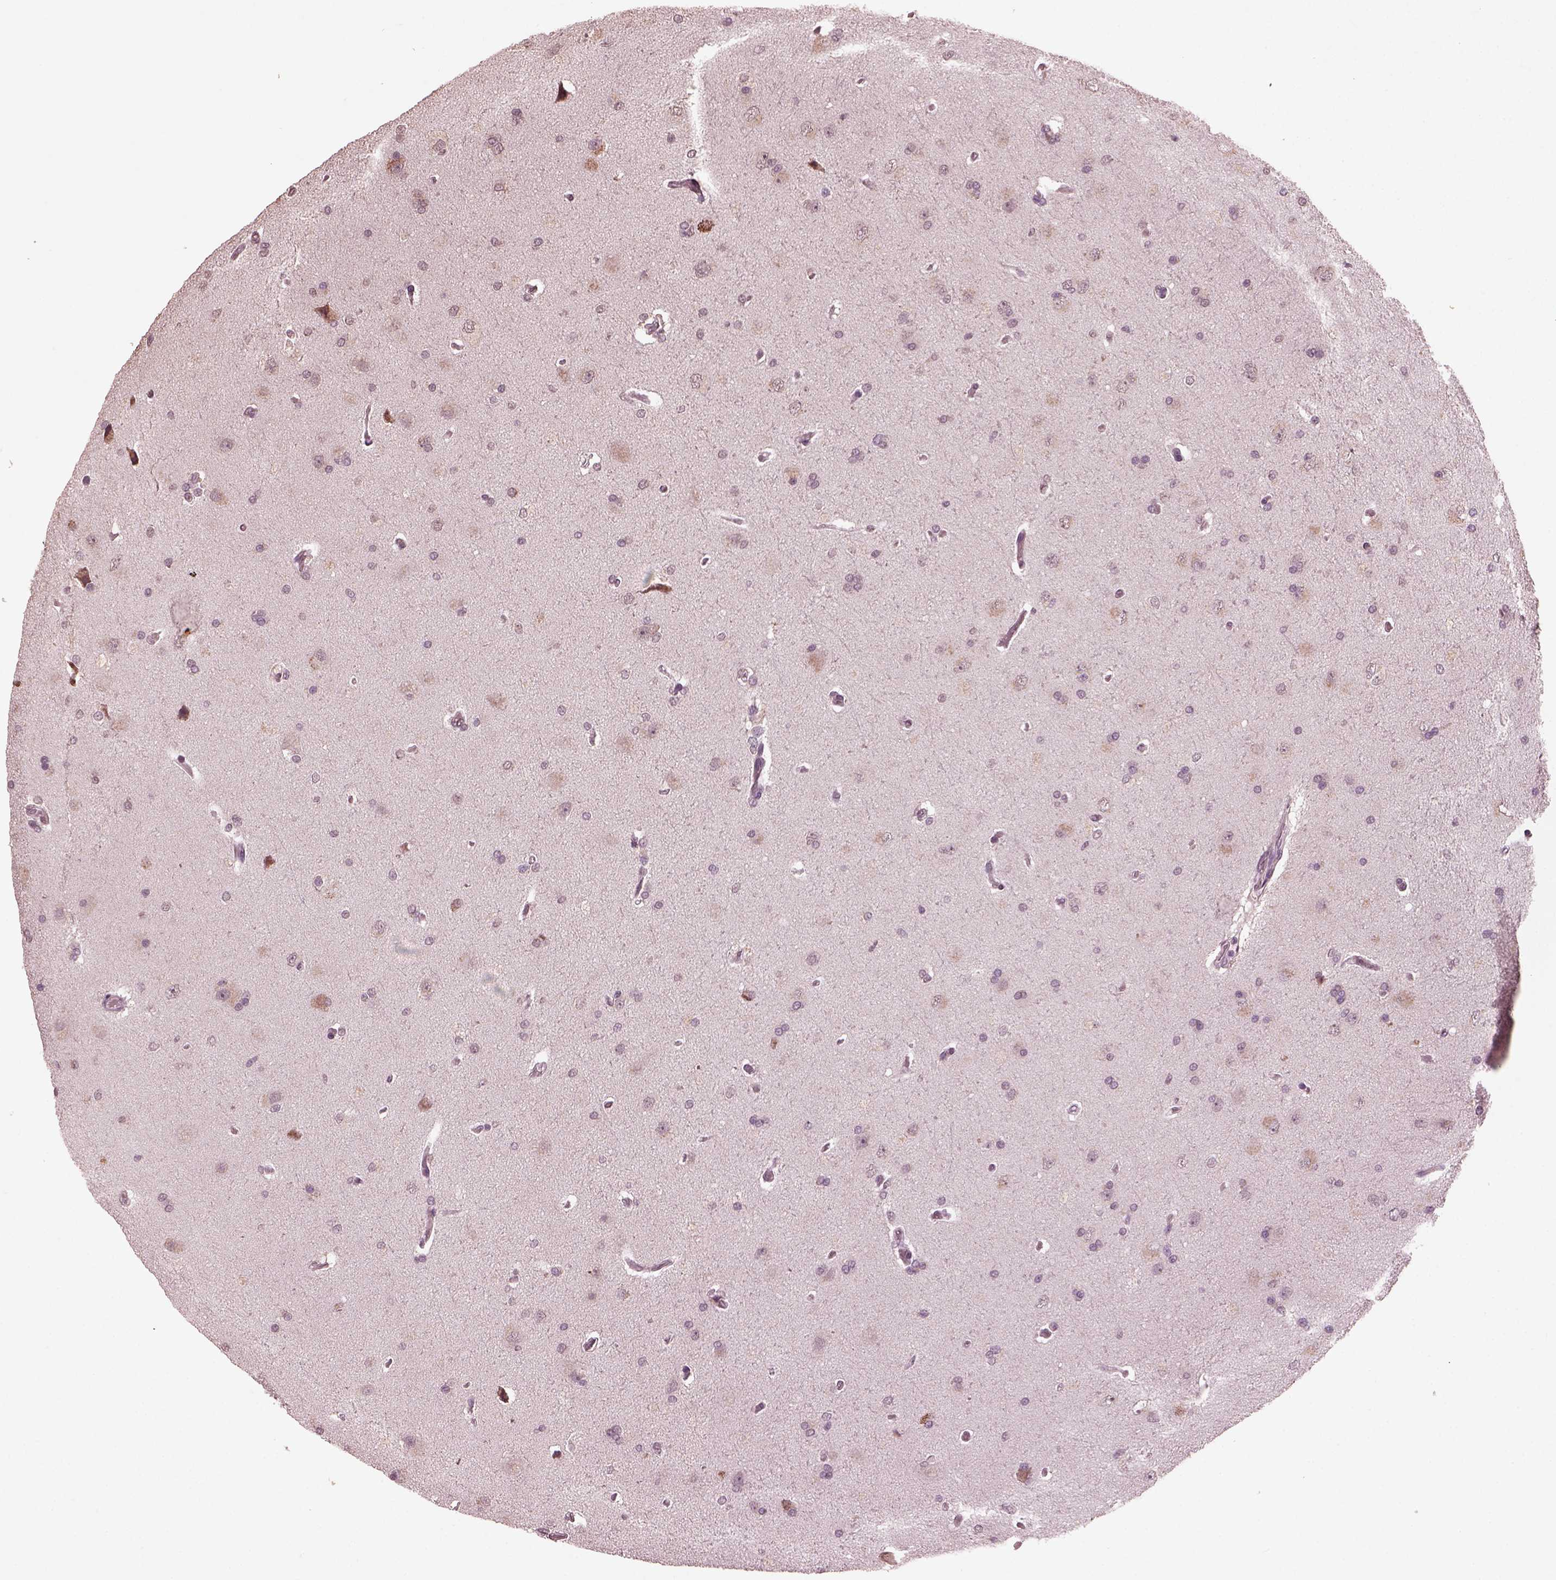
{"staining": {"intensity": "negative", "quantity": "none", "location": "none"}, "tissue": "glioma", "cell_type": "Tumor cells", "image_type": "cancer", "snomed": [{"axis": "morphology", "description": "Glioma, malignant, High grade"}, {"axis": "topography", "description": "Cerebral cortex"}], "caption": "The micrograph displays no staining of tumor cells in glioma.", "gene": "IL18RAP", "patient": {"sex": "male", "age": 70}}